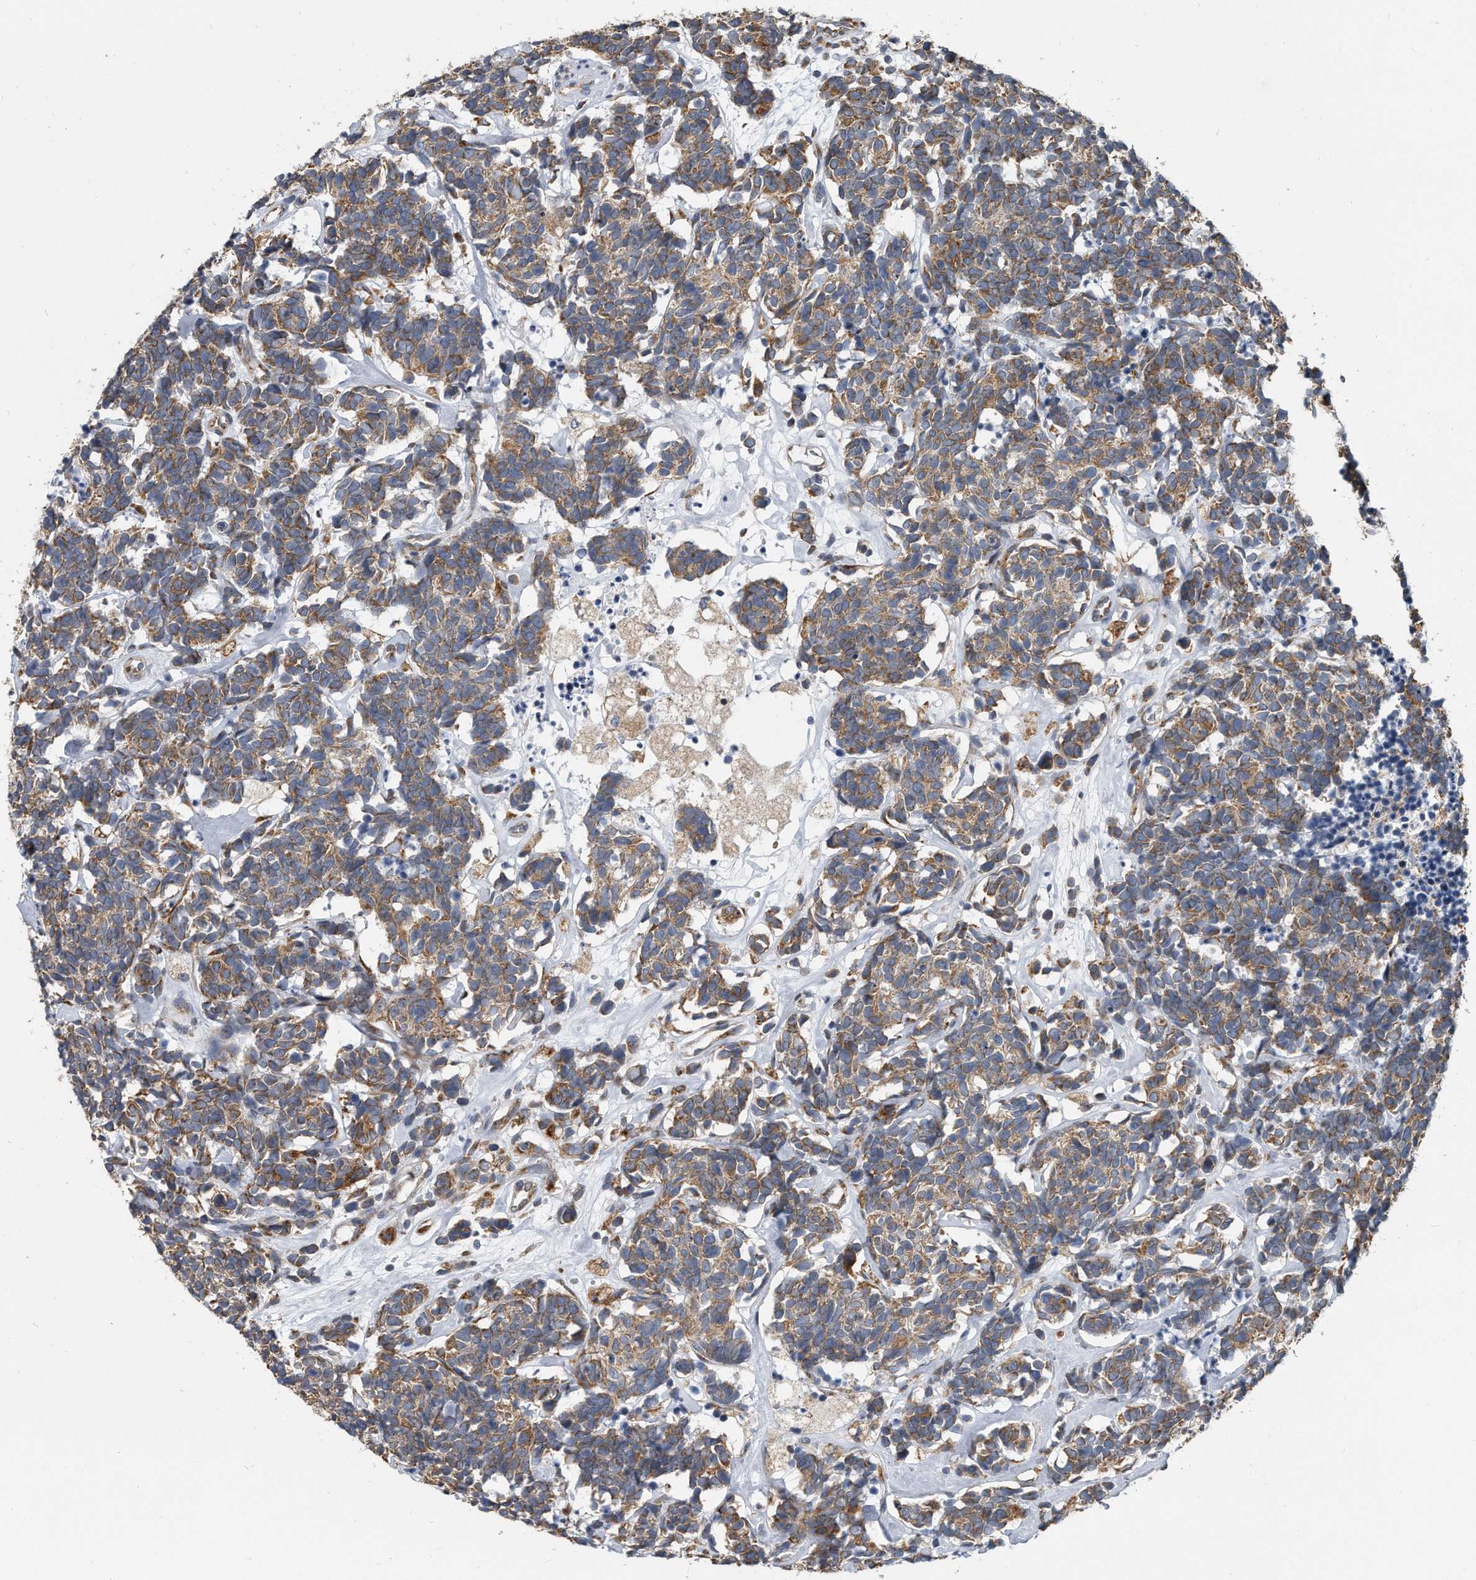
{"staining": {"intensity": "moderate", "quantity": ">75%", "location": "cytoplasmic/membranous"}, "tissue": "carcinoid", "cell_type": "Tumor cells", "image_type": "cancer", "snomed": [{"axis": "morphology", "description": "Carcinoma, NOS"}, {"axis": "morphology", "description": "Carcinoid, malignant, NOS"}, {"axis": "topography", "description": "Urinary bladder"}], "caption": "Carcinoma stained with immunohistochemistry reveals moderate cytoplasmic/membranous expression in approximately >75% of tumor cells.", "gene": "CCDC47", "patient": {"sex": "male", "age": 57}}